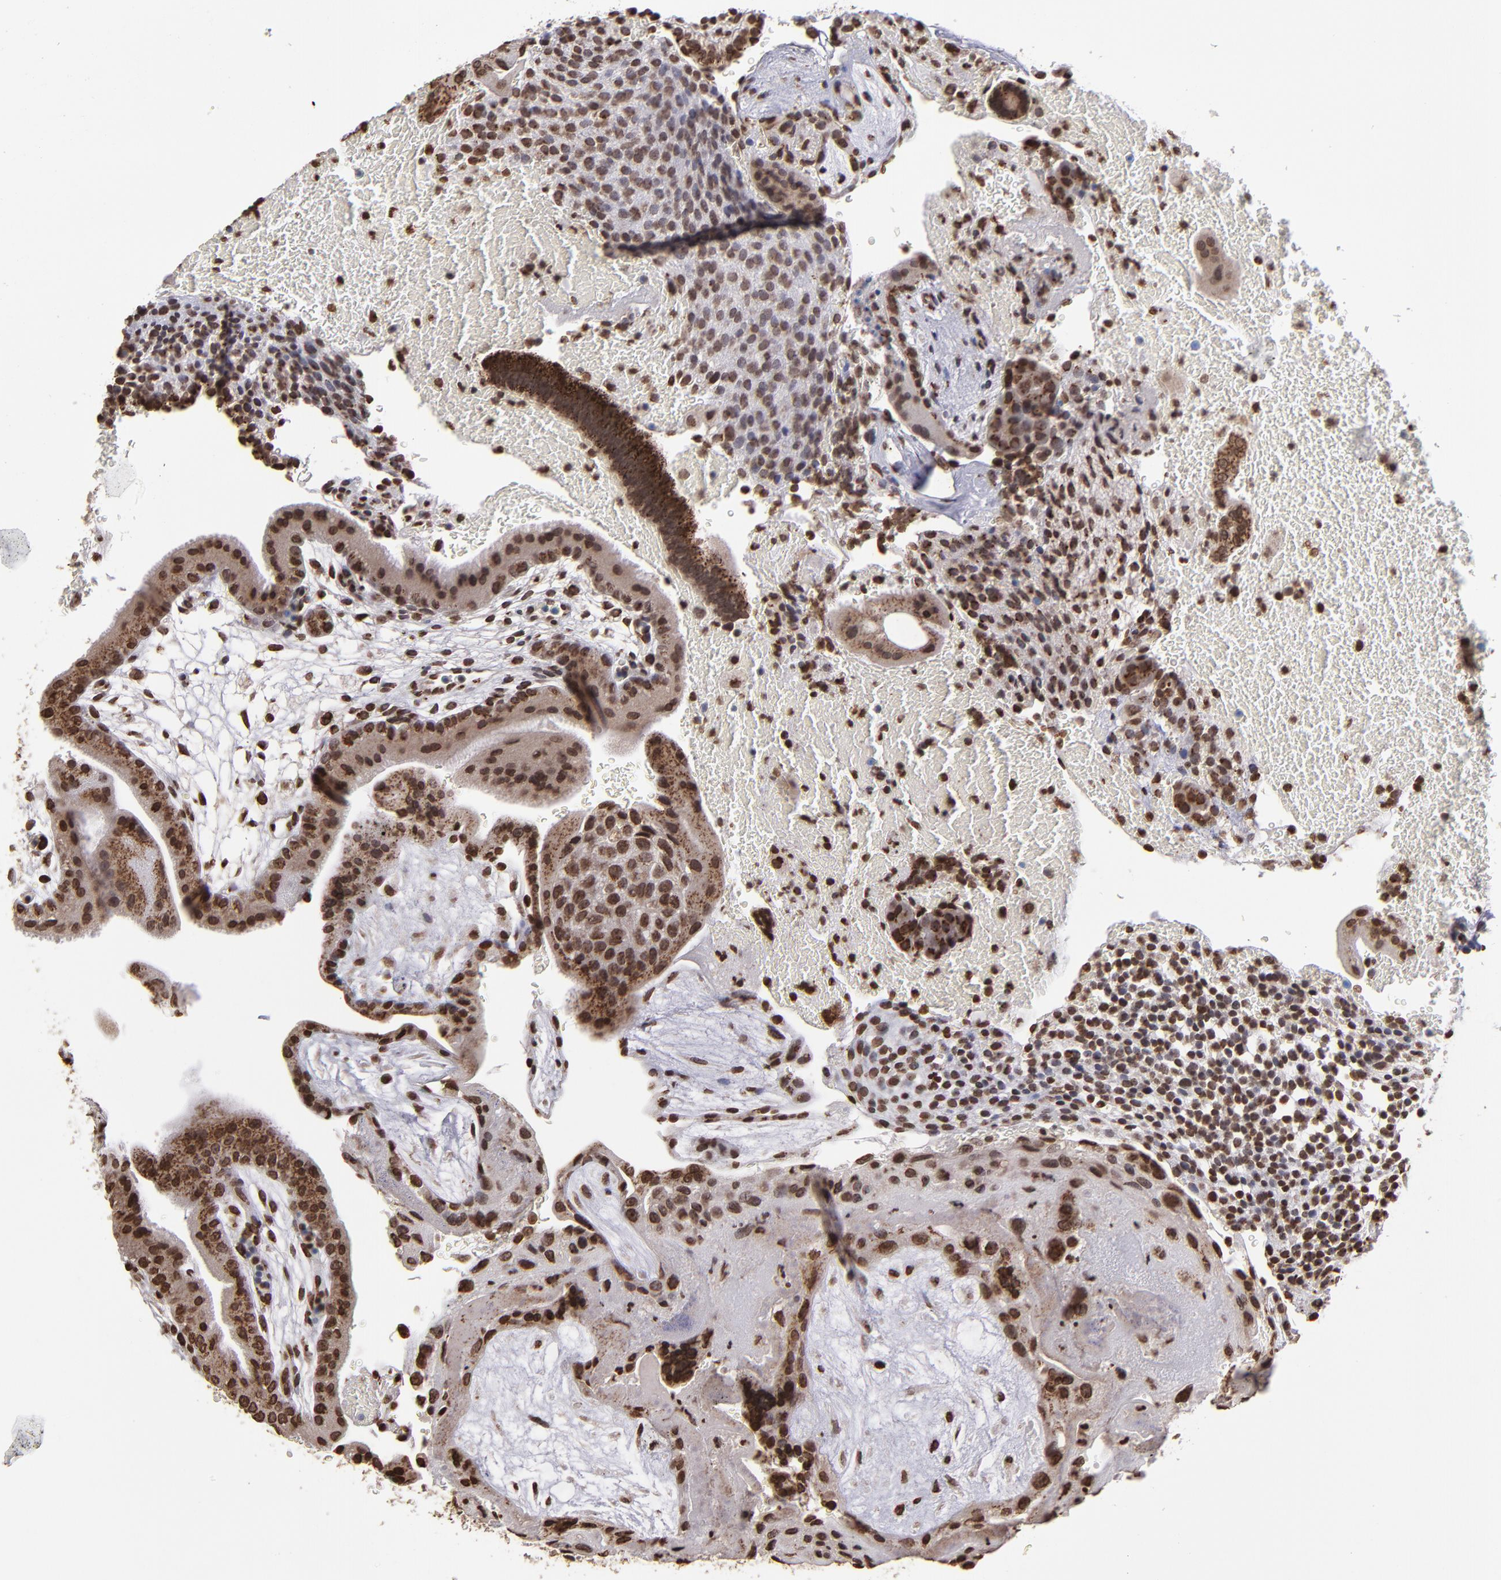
{"staining": {"intensity": "moderate", "quantity": ">75%", "location": "nuclear"}, "tissue": "placenta", "cell_type": "Decidual cells", "image_type": "normal", "snomed": [{"axis": "morphology", "description": "Normal tissue, NOS"}, {"axis": "topography", "description": "Placenta"}], "caption": "The immunohistochemical stain labels moderate nuclear staining in decidual cells of normal placenta.", "gene": "CSDC2", "patient": {"sex": "female", "age": 19}}